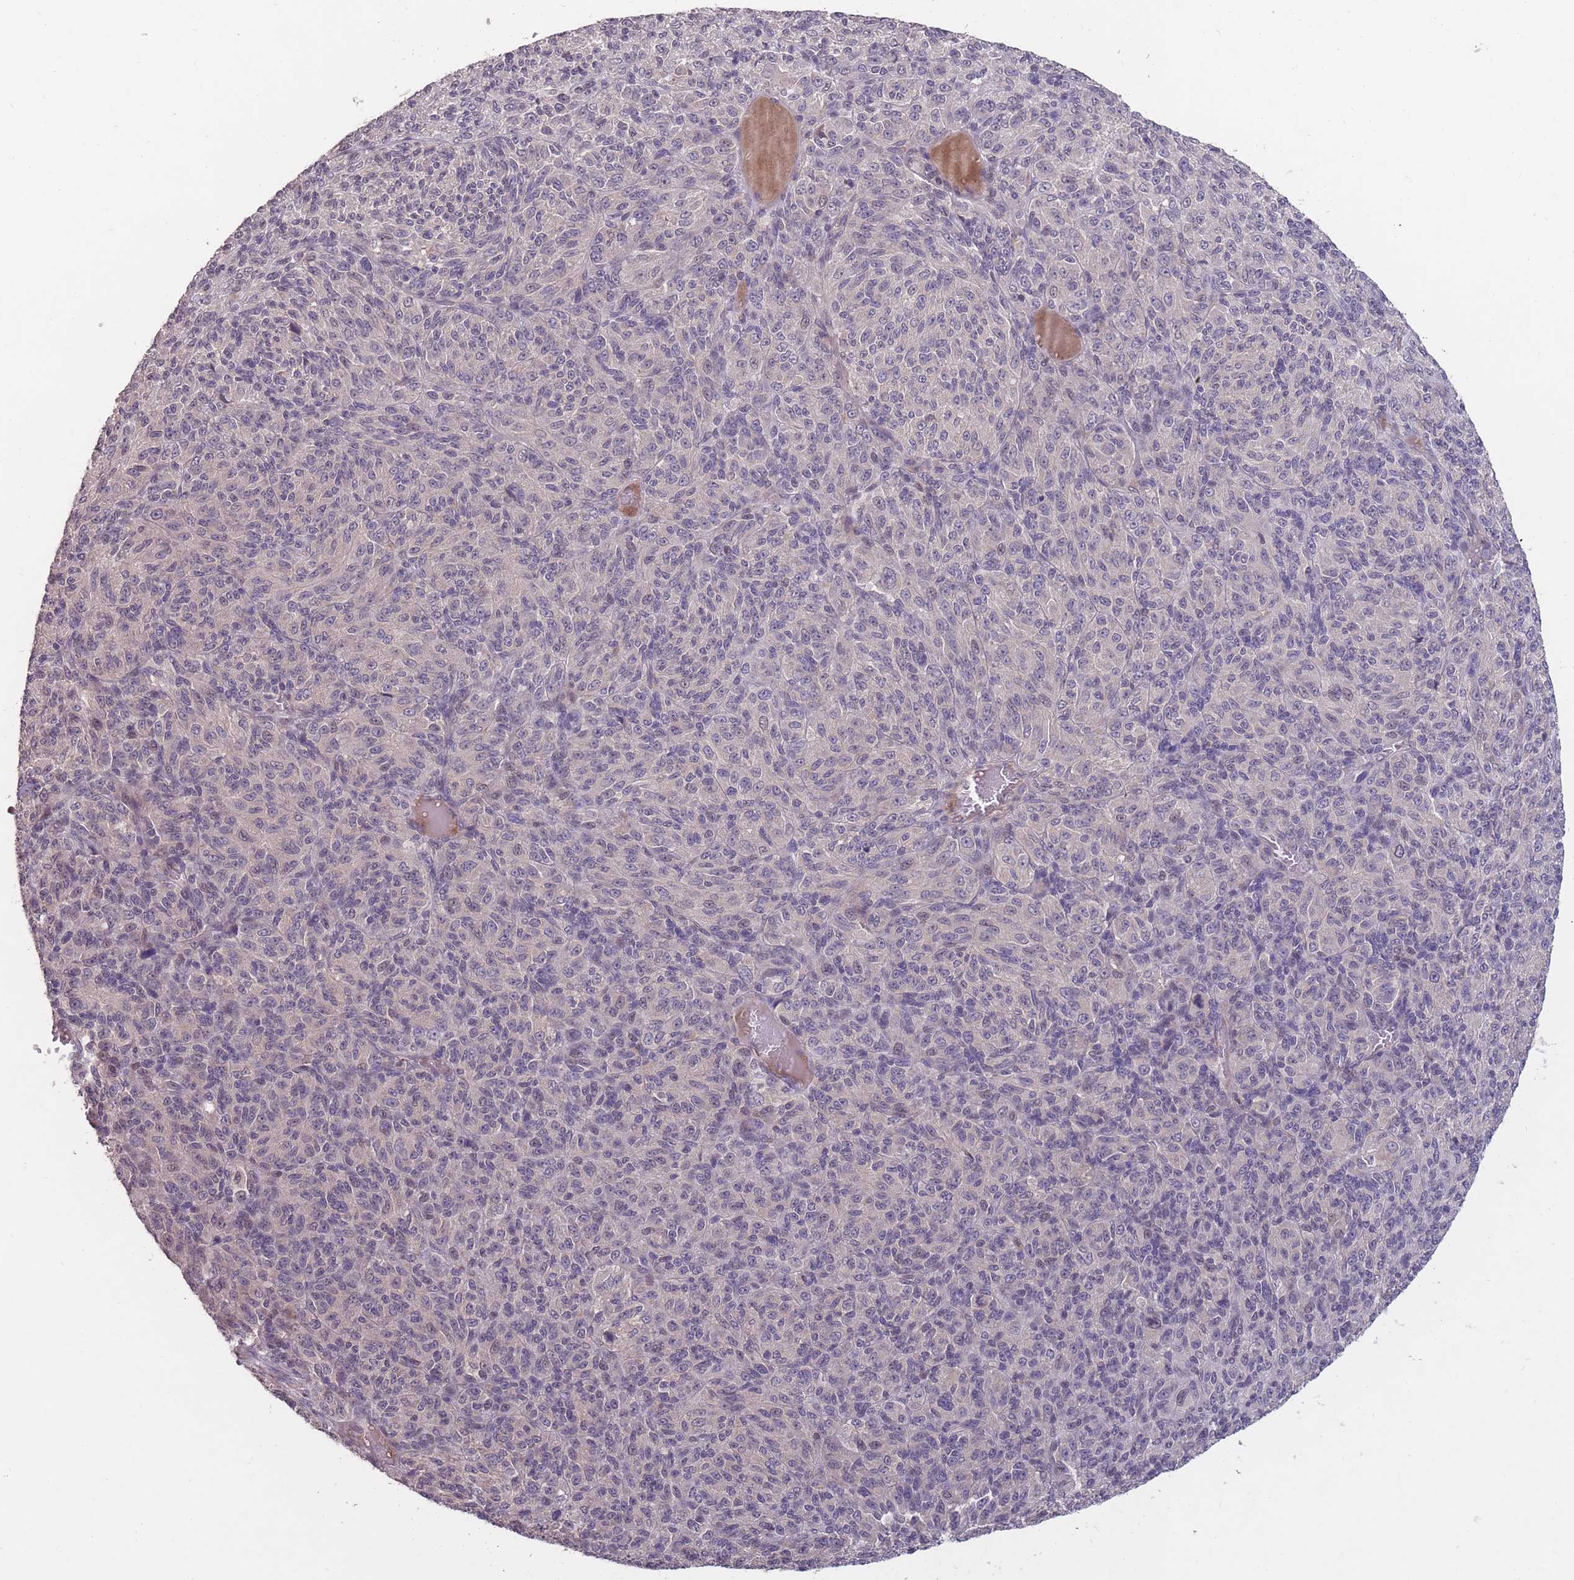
{"staining": {"intensity": "negative", "quantity": "none", "location": "none"}, "tissue": "melanoma", "cell_type": "Tumor cells", "image_type": "cancer", "snomed": [{"axis": "morphology", "description": "Malignant melanoma, Metastatic site"}, {"axis": "topography", "description": "Brain"}], "caption": "Tumor cells are negative for protein expression in human melanoma.", "gene": "ADCYAP1R1", "patient": {"sex": "female", "age": 56}}